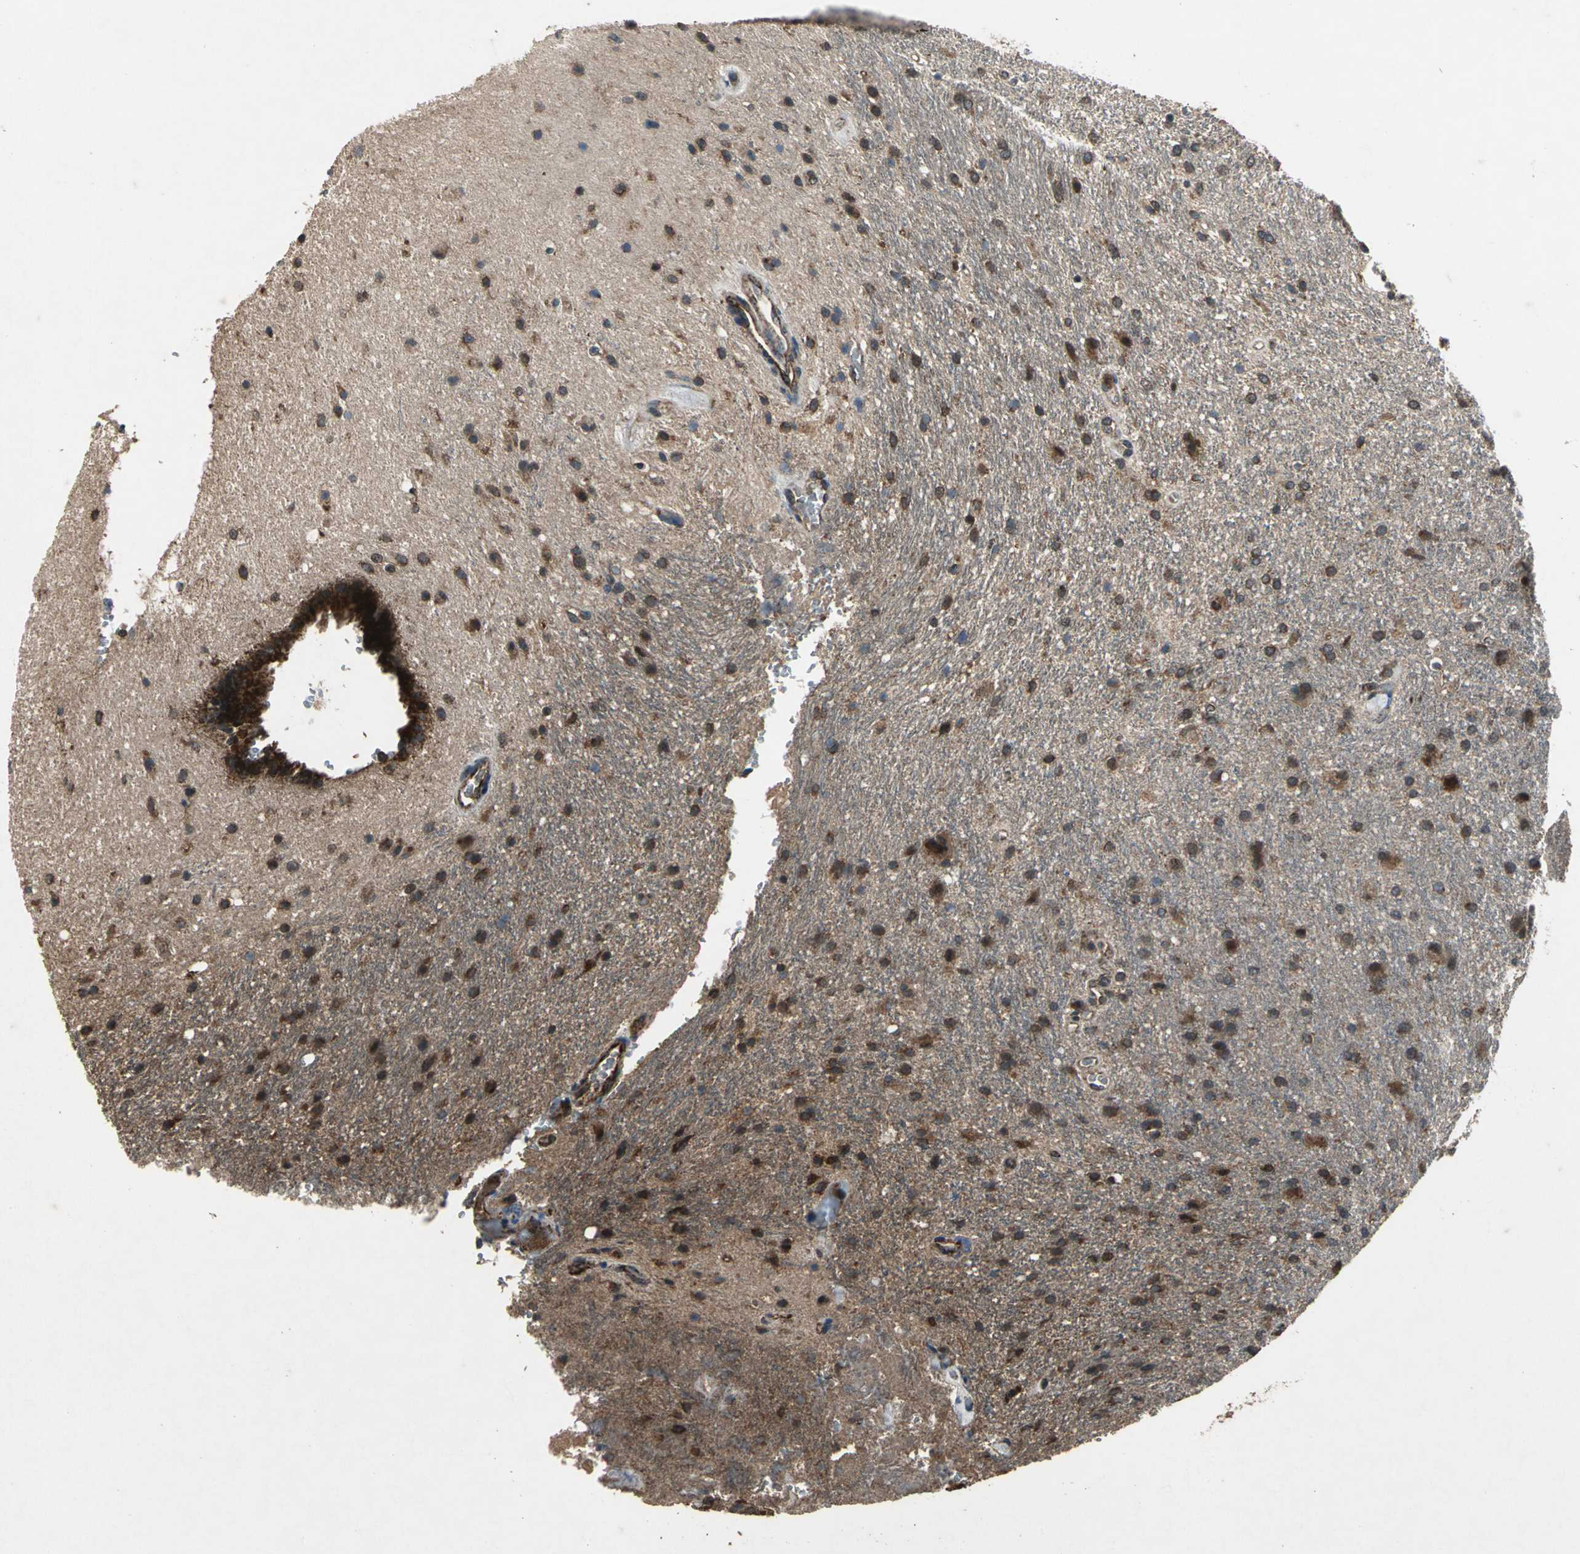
{"staining": {"intensity": "strong", "quantity": ">75%", "location": "cytoplasmic/membranous,nuclear"}, "tissue": "glioma", "cell_type": "Tumor cells", "image_type": "cancer", "snomed": [{"axis": "morphology", "description": "Normal tissue, NOS"}, {"axis": "morphology", "description": "Glioma, malignant, High grade"}, {"axis": "topography", "description": "Cerebral cortex"}], "caption": "Tumor cells exhibit high levels of strong cytoplasmic/membranous and nuclear positivity in about >75% of cells in malignant glioma (high-grade).", "gene": "ZNF608", "patient": {"sex": "male", "age": 56}}